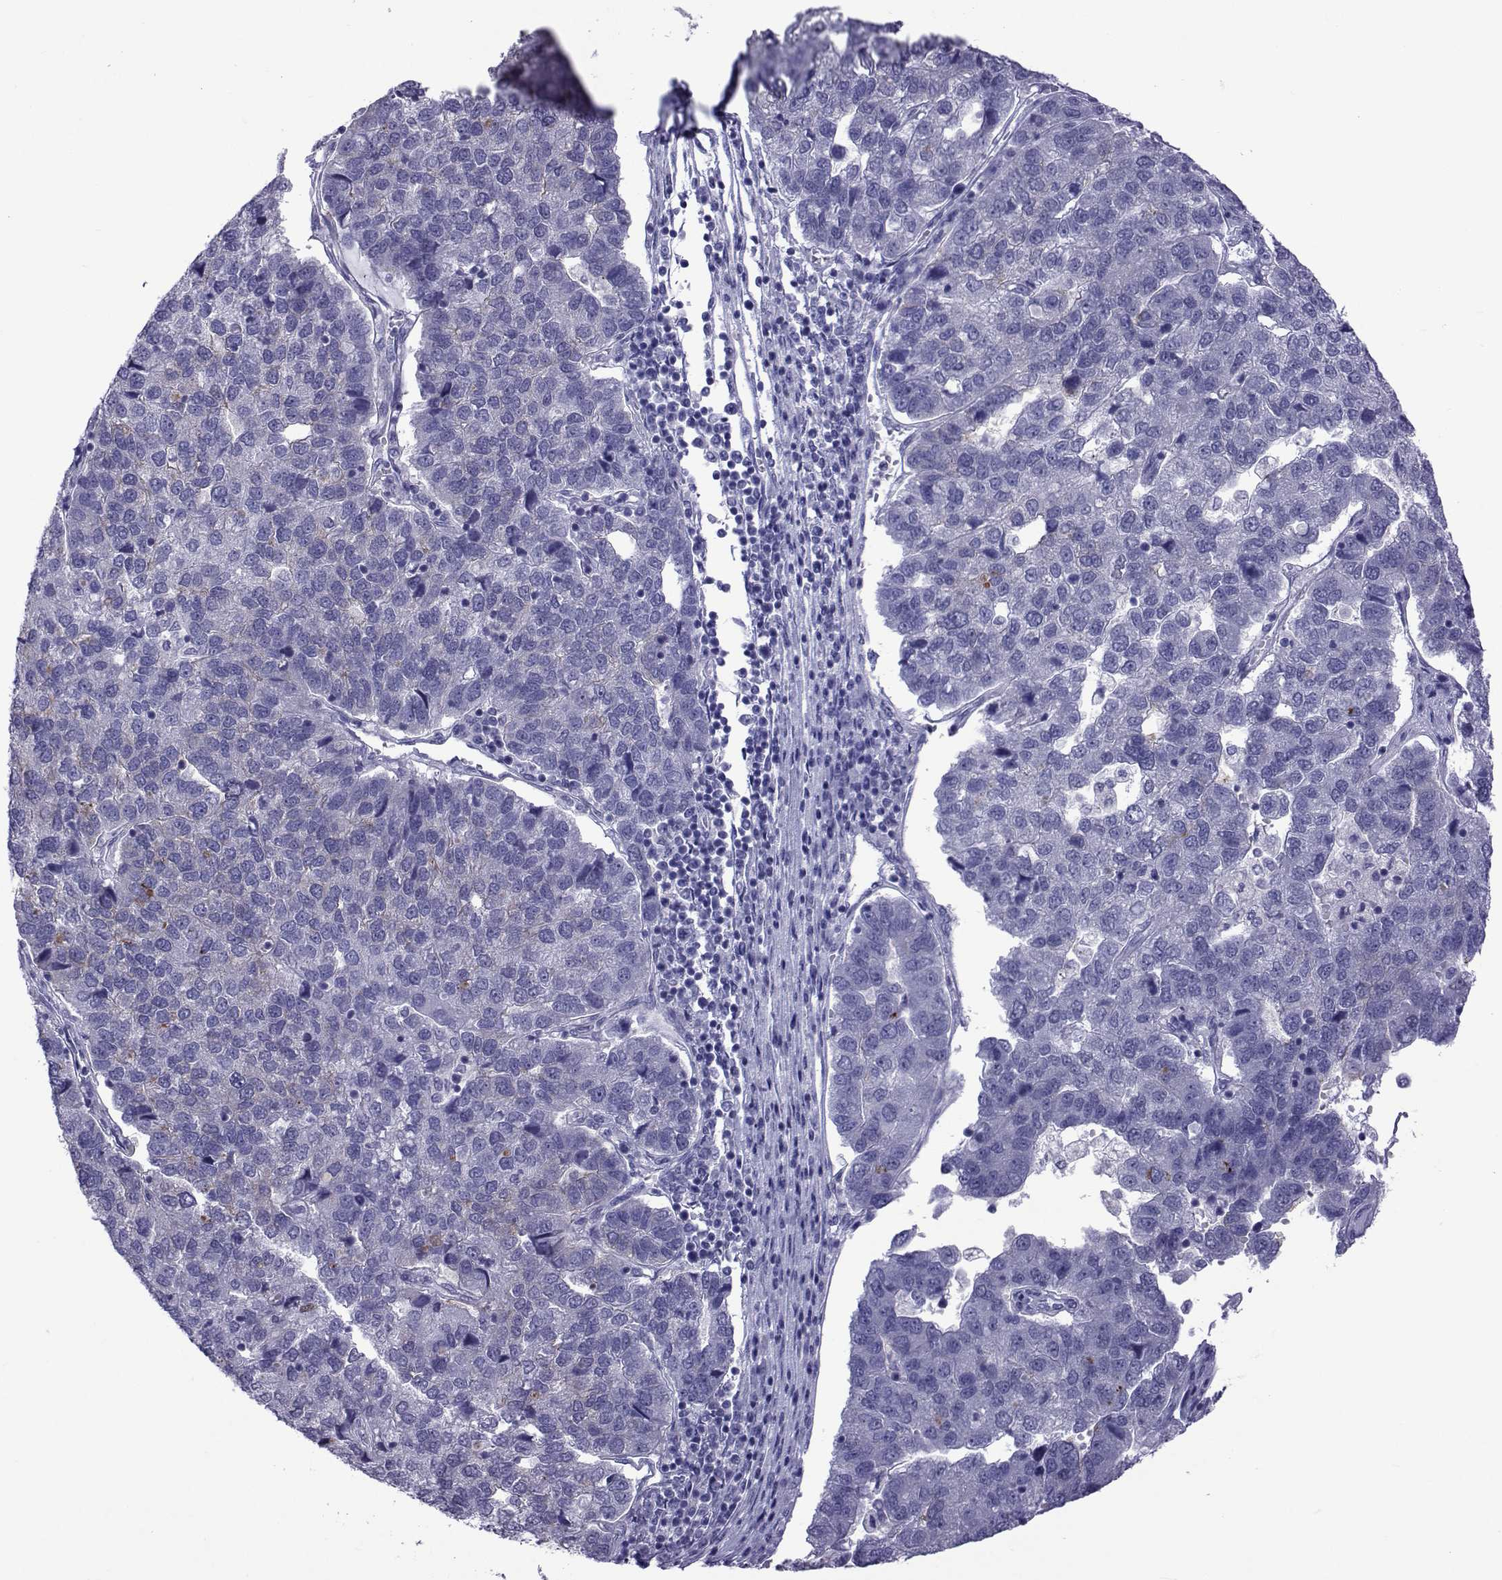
{"staining": {"intensity": "negative", "quantity": "none", "location": "none"}, "tissue": "pancreatic cancer", "cell_type": "Tumor cells", "image_type": "cancer", "snomed": [{"axis": "morphology", "description": "Adenocarcinoma, NOS"}, {"axis": "topography", "description": "Pancreas"}], "caption": "Protein analysis of adenocarcinoma (pancreatic) demonstrates no significant positivity in tumor cells.", "gene": "COL22A1", "patient": {"sex": "female", "age": 61}}